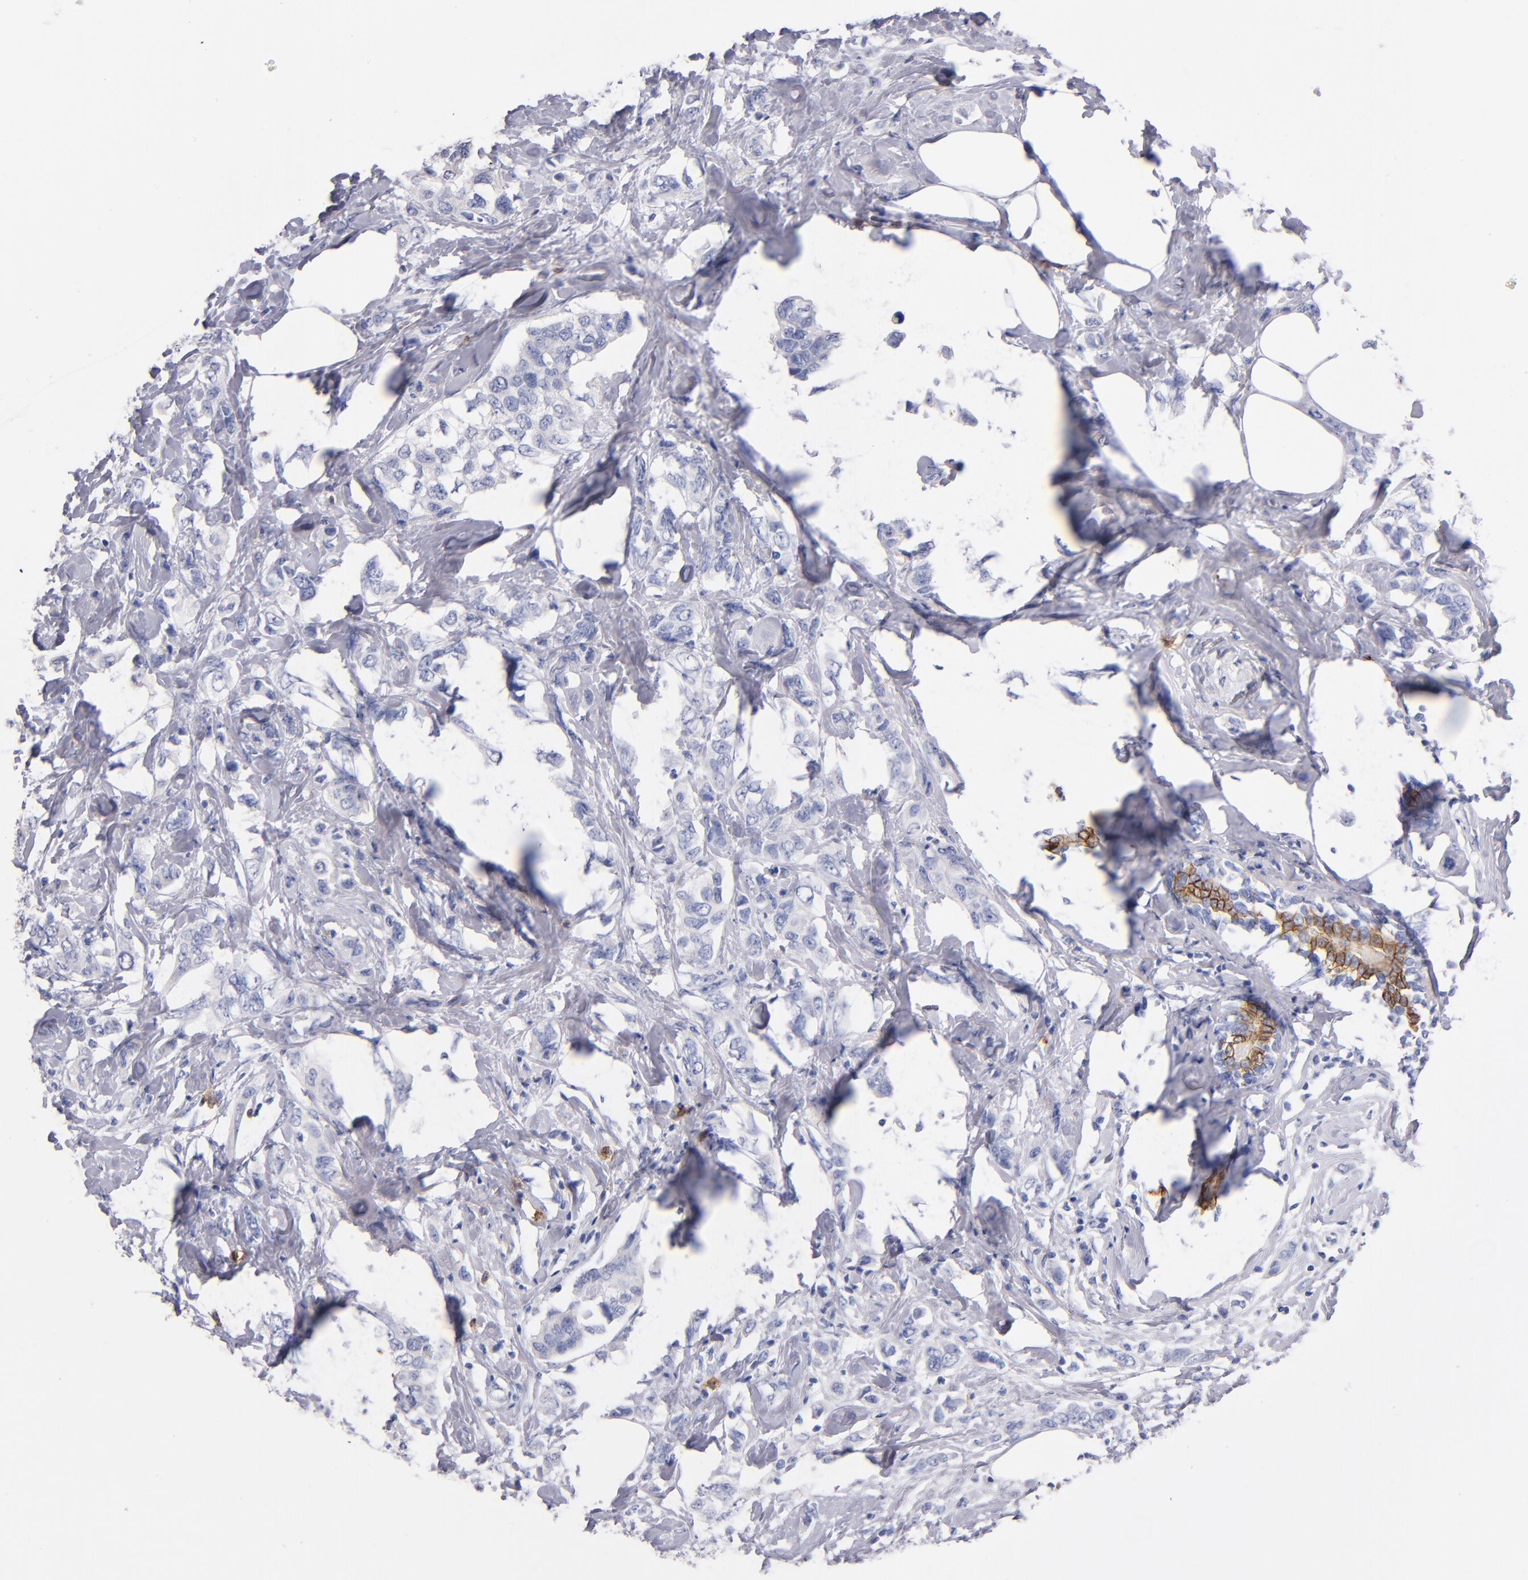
{"staining": {"intensity": "negative", "quantity": "none", "location": "none"}, "tissue": "breast cancer", "cell_type": "Tumor cells", "image_type": "cancer", "snomed": [{"axis": "morphology", "description": "Normal tissue, NOS"}, {"axis": "morphology", "description": "Duct carcinoma"}, {"axis": "topography", "description": "Breast"}], "caption": "Tumor cells are negative for brown protein staining in breast cancer. (DAB immunohistochemistry, high magnification).", "gene": "KIT", "patient": {"sex": "female", "age": 50}}